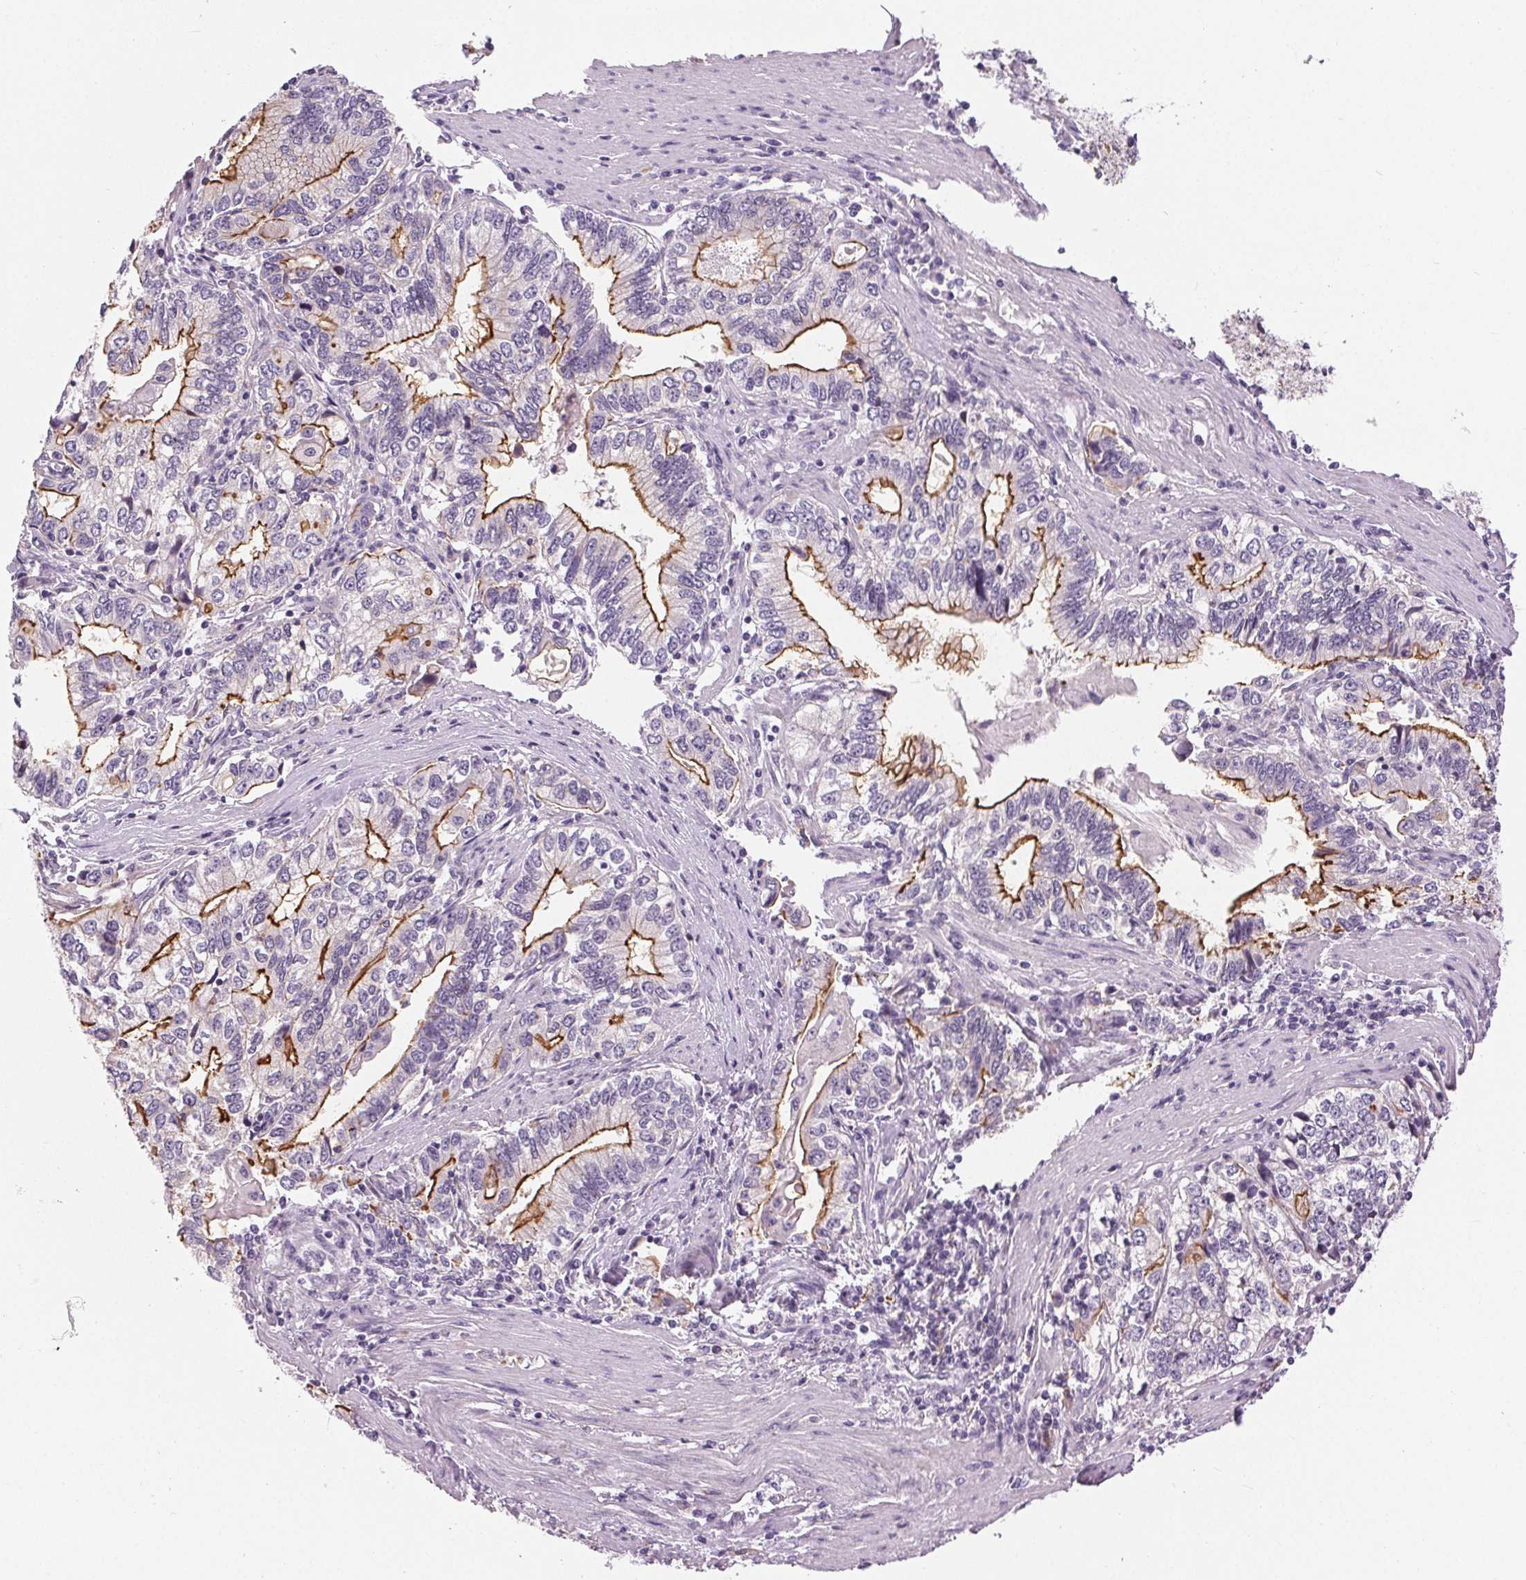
{"staining": {"intensity": "strong", "quantity": "25%-75%", "location": "cytoplasmic/membranous"}, "tissue": "stomach cancer", "cell_type": "Tumor cells", "image_type": "cancer", "snomed": [{"axis": "morphology", "description": "Adenocarcinoma, NOS"}, {"axis": "topography", "description": "Stomach, lower"}], "caption": "The immunohistochemical stain highlights strong cytoplasmic/membranous positivity in tumor cells of stomach cancer (adenocarcinoma) tissue.", "gene": "MISP", "patient": {"sex": "female", "age": 72}}